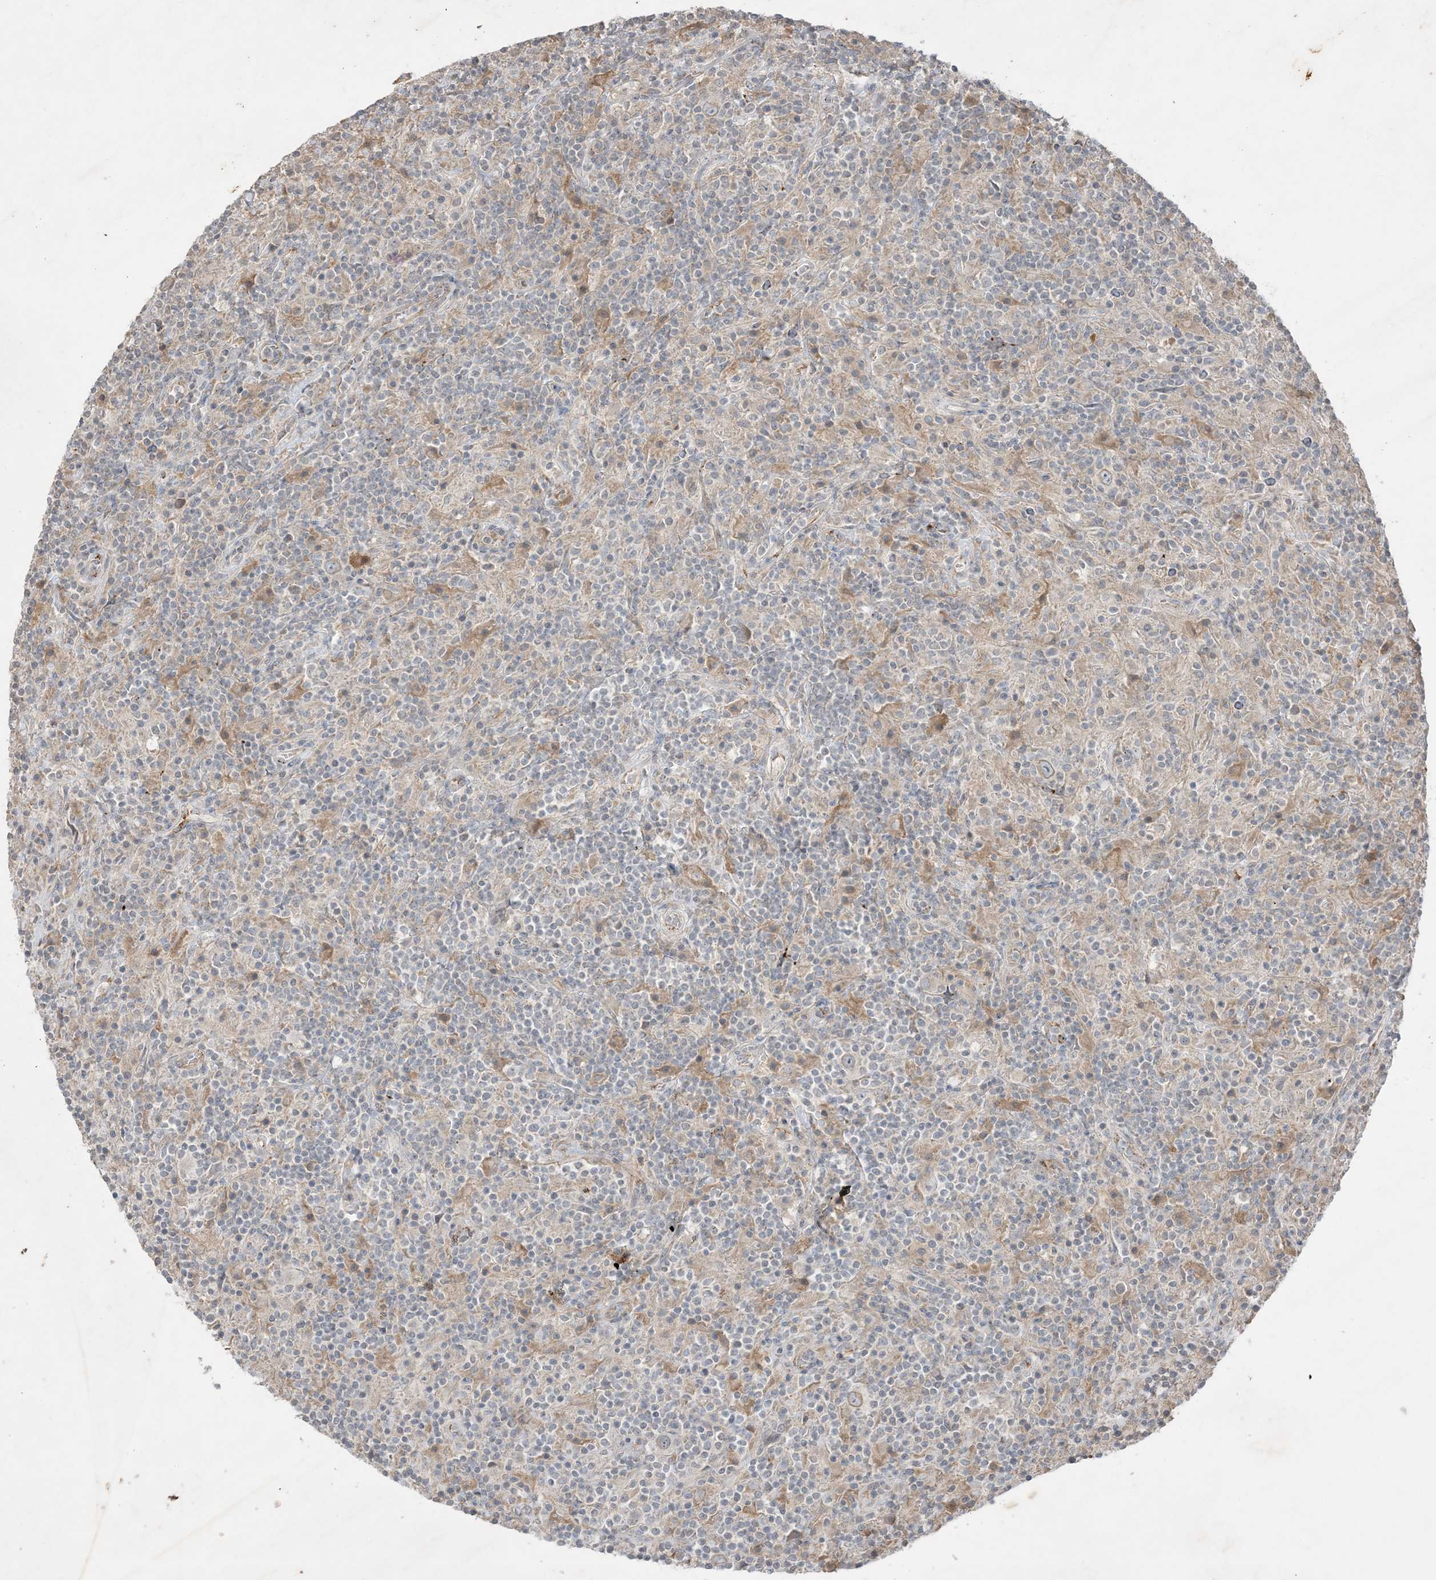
{"staining": {"intensity": "weak", "quantity": "<25%", "location": "cytoplasmic/membranous"}, "tissue": "lymphoma", "cell_type": "Tumor cells", "image_type": "cancer", "snomed": [{"axis": "morphology", "description": "Hodgkin's disease, NOS"}, {"axis": "topography", "description": "Lymph node"}], "caption": "IHC micrograph of neoplastic tissue: human lymphoma stained with DAB reveals no significant protein staining in tumor cells.", "gene": "PRSS36", "patient": {"sex": "male", "age": 70}}